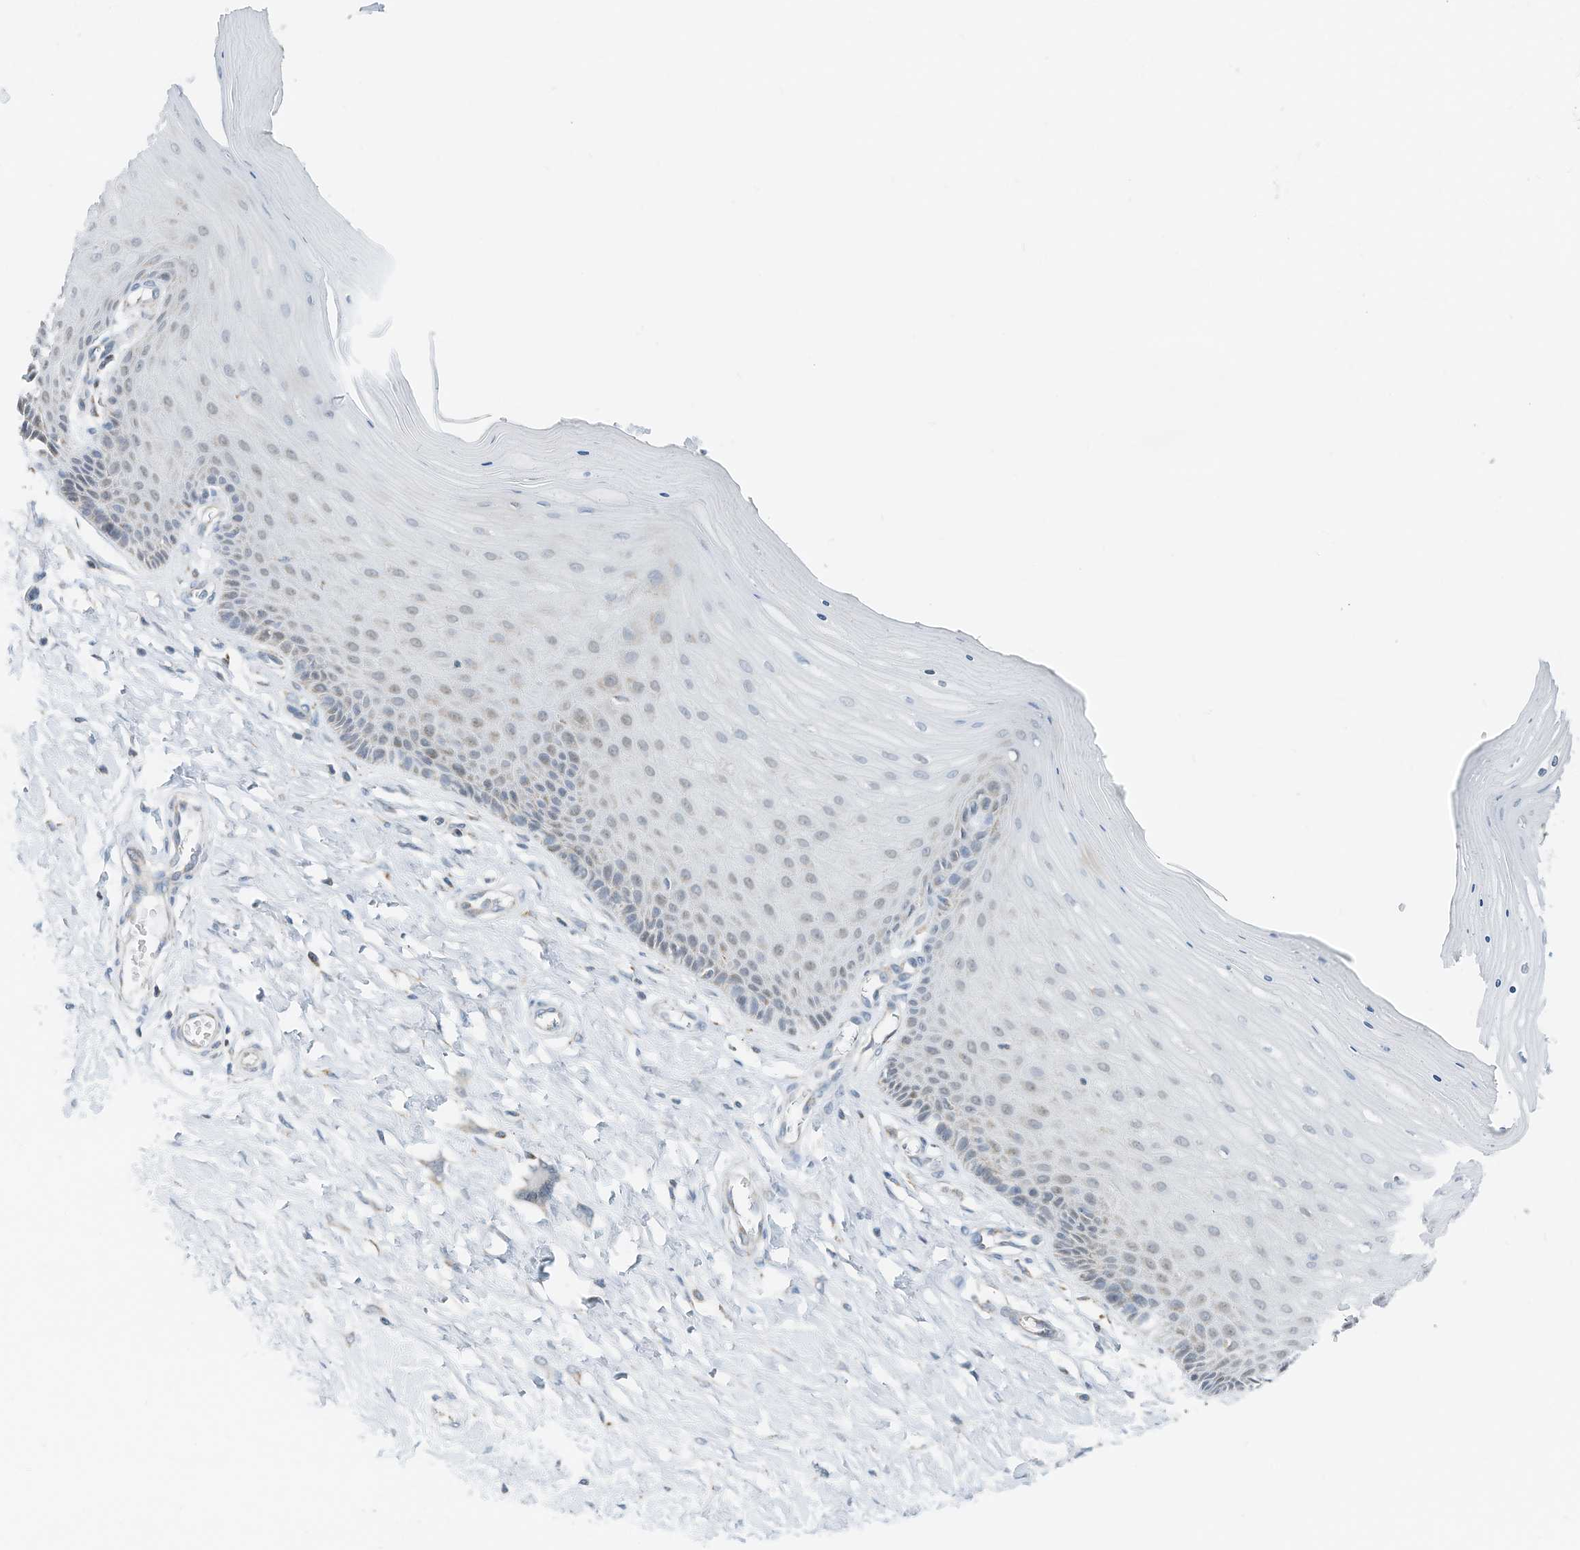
{"staining": {"intensity": "negative", "quantity": "none", "location": "none"}, "tissue": "cervix", "cell_type": "Glandular cells", "image_type": "normal", "snomed": [{"axis": "morphology", "description": "Normal tissue, NOS"}, {"axis": "topography", "description": "Cervix"}], "caption": "Protein analysis of normal cervix shows no significant expression in glandular cells. Brightfield microscopy of immunohistochemistry stained with DAB (3,3'-diaminobenzidine) (brown) and hematoxylin (blue), captured at high magnification.", "gene": "RMND1", "patient": {"sex": "female", "age": 55}}